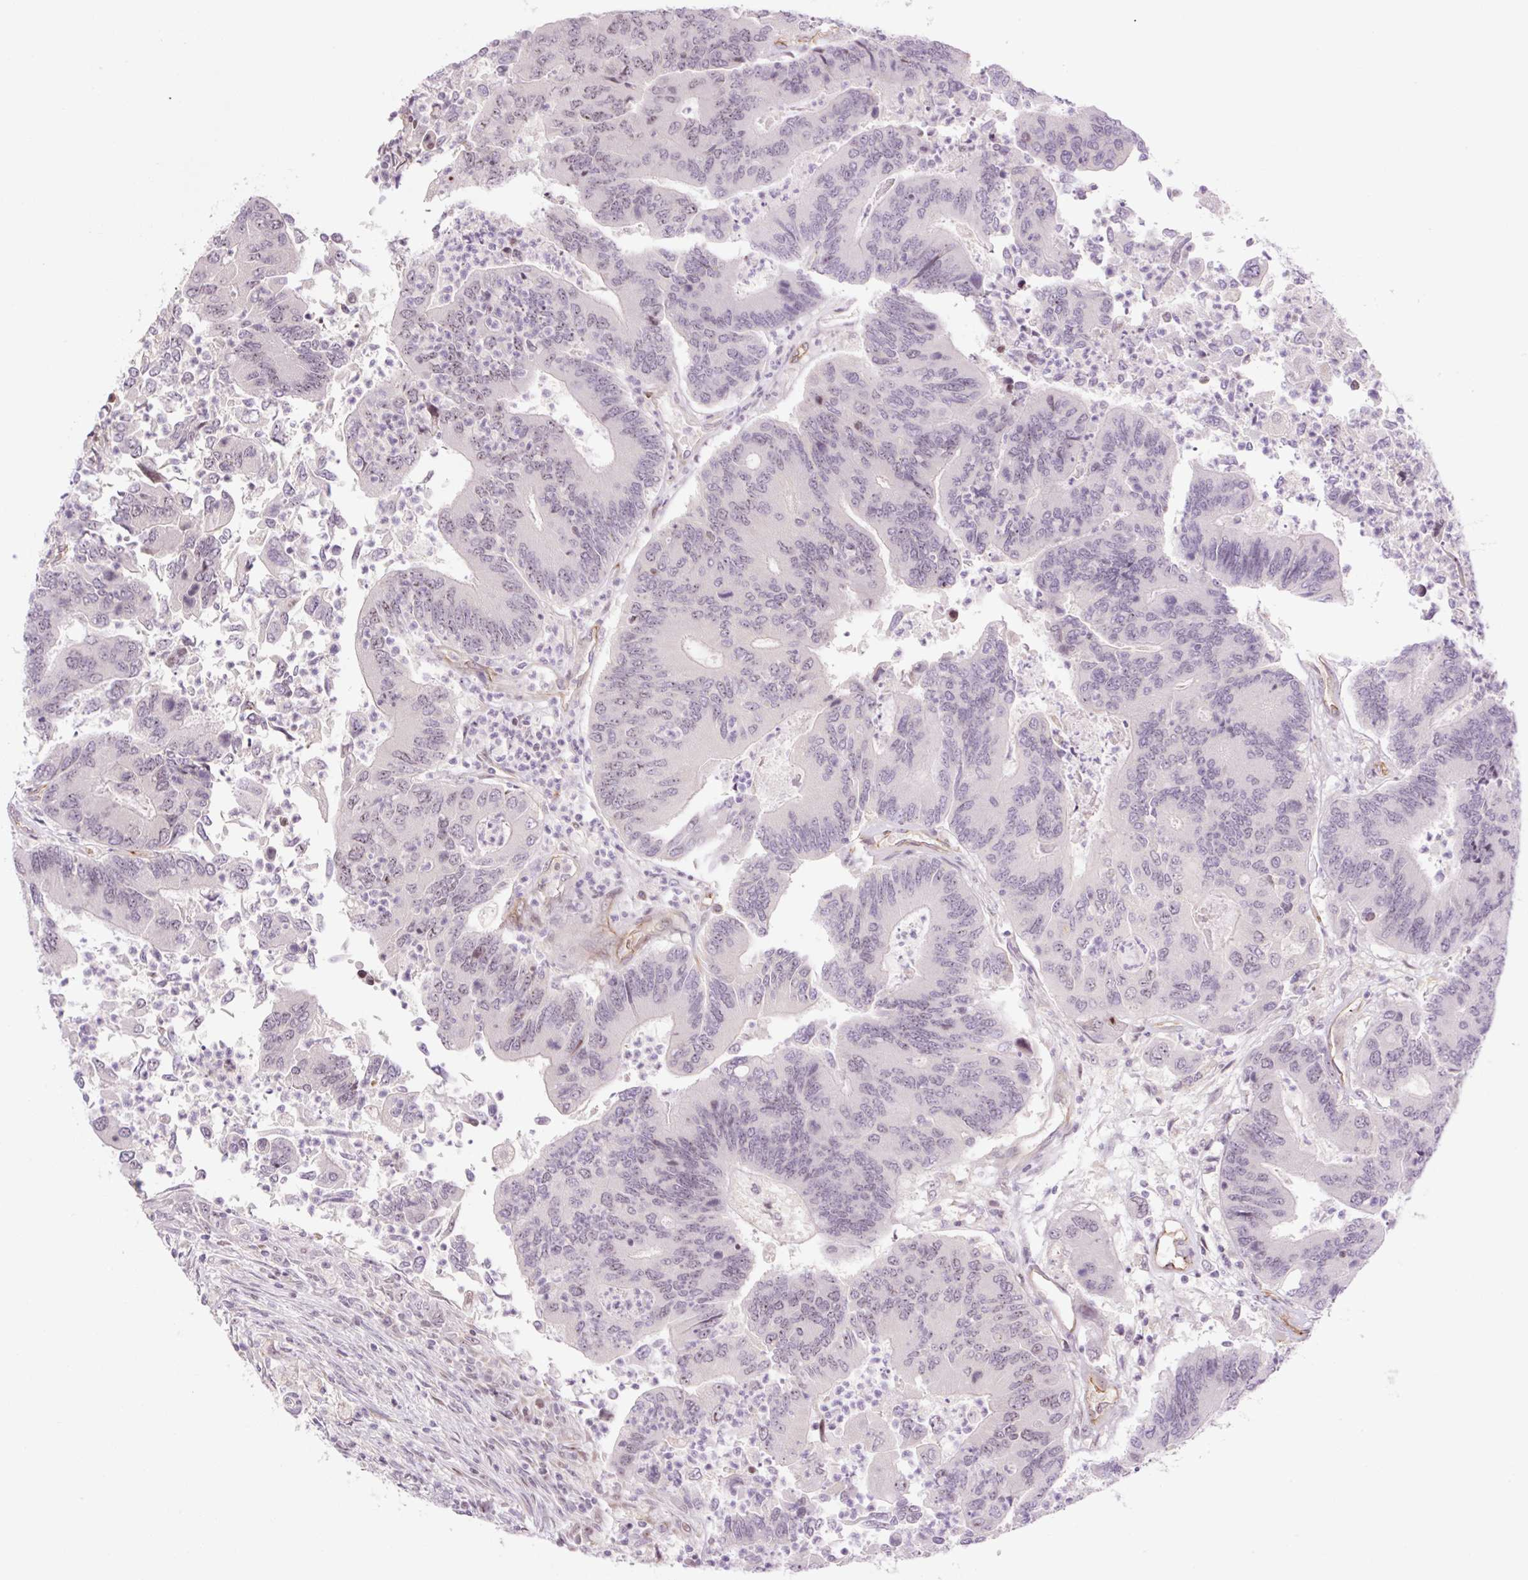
{"staining": {"intensity": "weak", "quantity": "25%-75%", "location": "nuclear"}, "tissue": "colorectal cancer", "cell_type": "Tumor cells", "image_type": "cancer", "snomed": [{"axis": "morphology", "description": "Adenocarcinoma, NOS"}, {"axis": "topography", "description": "Colon"}], "caption": "A low amount of weak nuclear positivity is identified in about 25%-75% of tumor cells in adenocarcinoma (colorectal) tissue.", "gene": "ZNF417", "patient": {"sex": "female", "age": 67}}